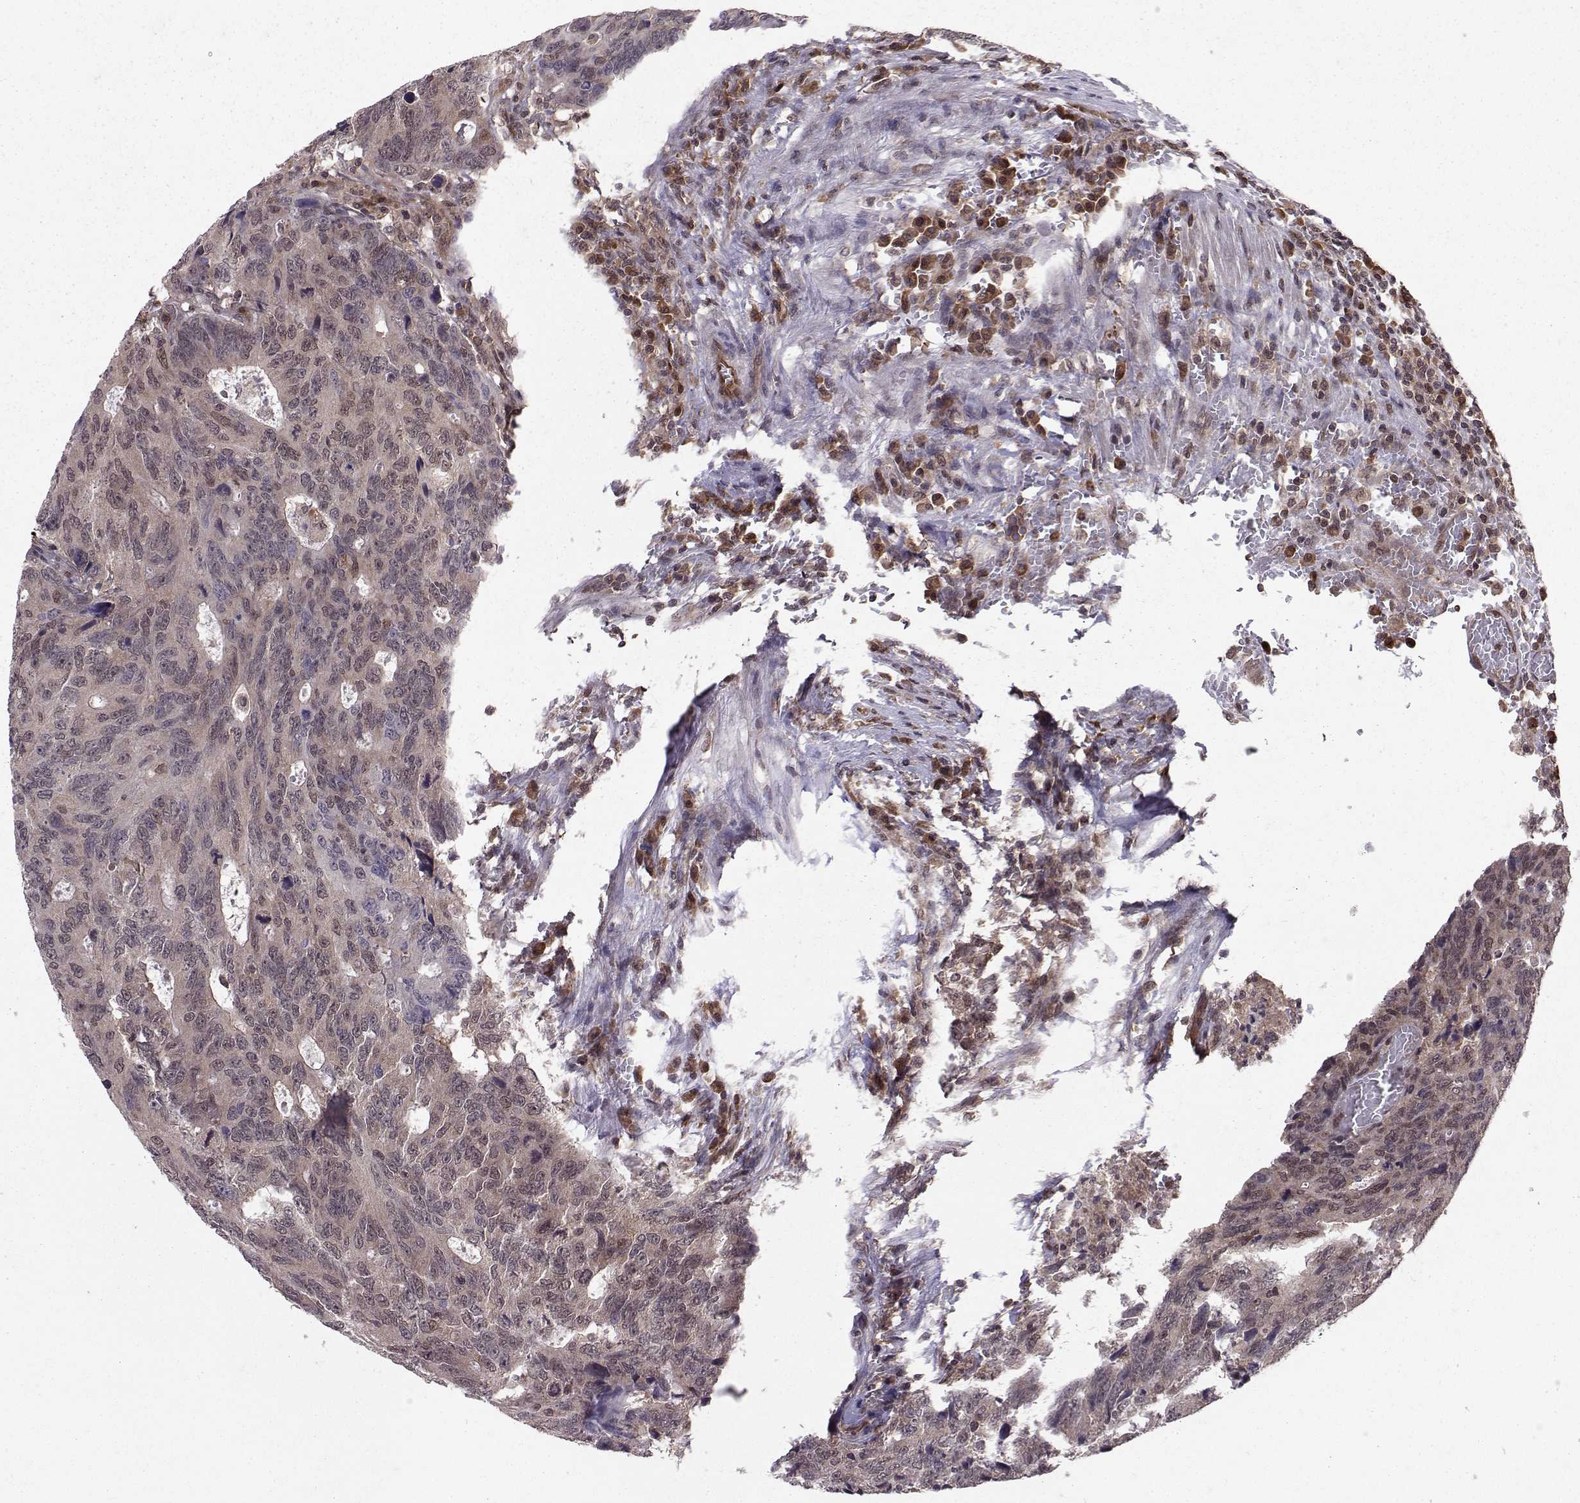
{"staining": {"intensity": "negative", "quantity": "none", "location": "none"}, "tissue": "colorectal cancer", "cell_type": "Tumor cells", "image_type": "cancer", "snomed": [{"axis": "morphology", "description": "Adenocarcinoma, NOS"}, {"axis": "topography", "description": "Colon"}], "caption": "Immunohistochemical staining of colorectal cancer (adenocarcinoma) exhibits no significant staining in tumor cells.", "gene": "PPP2R2A", "patient": {"sex": "female", "age": 77}}